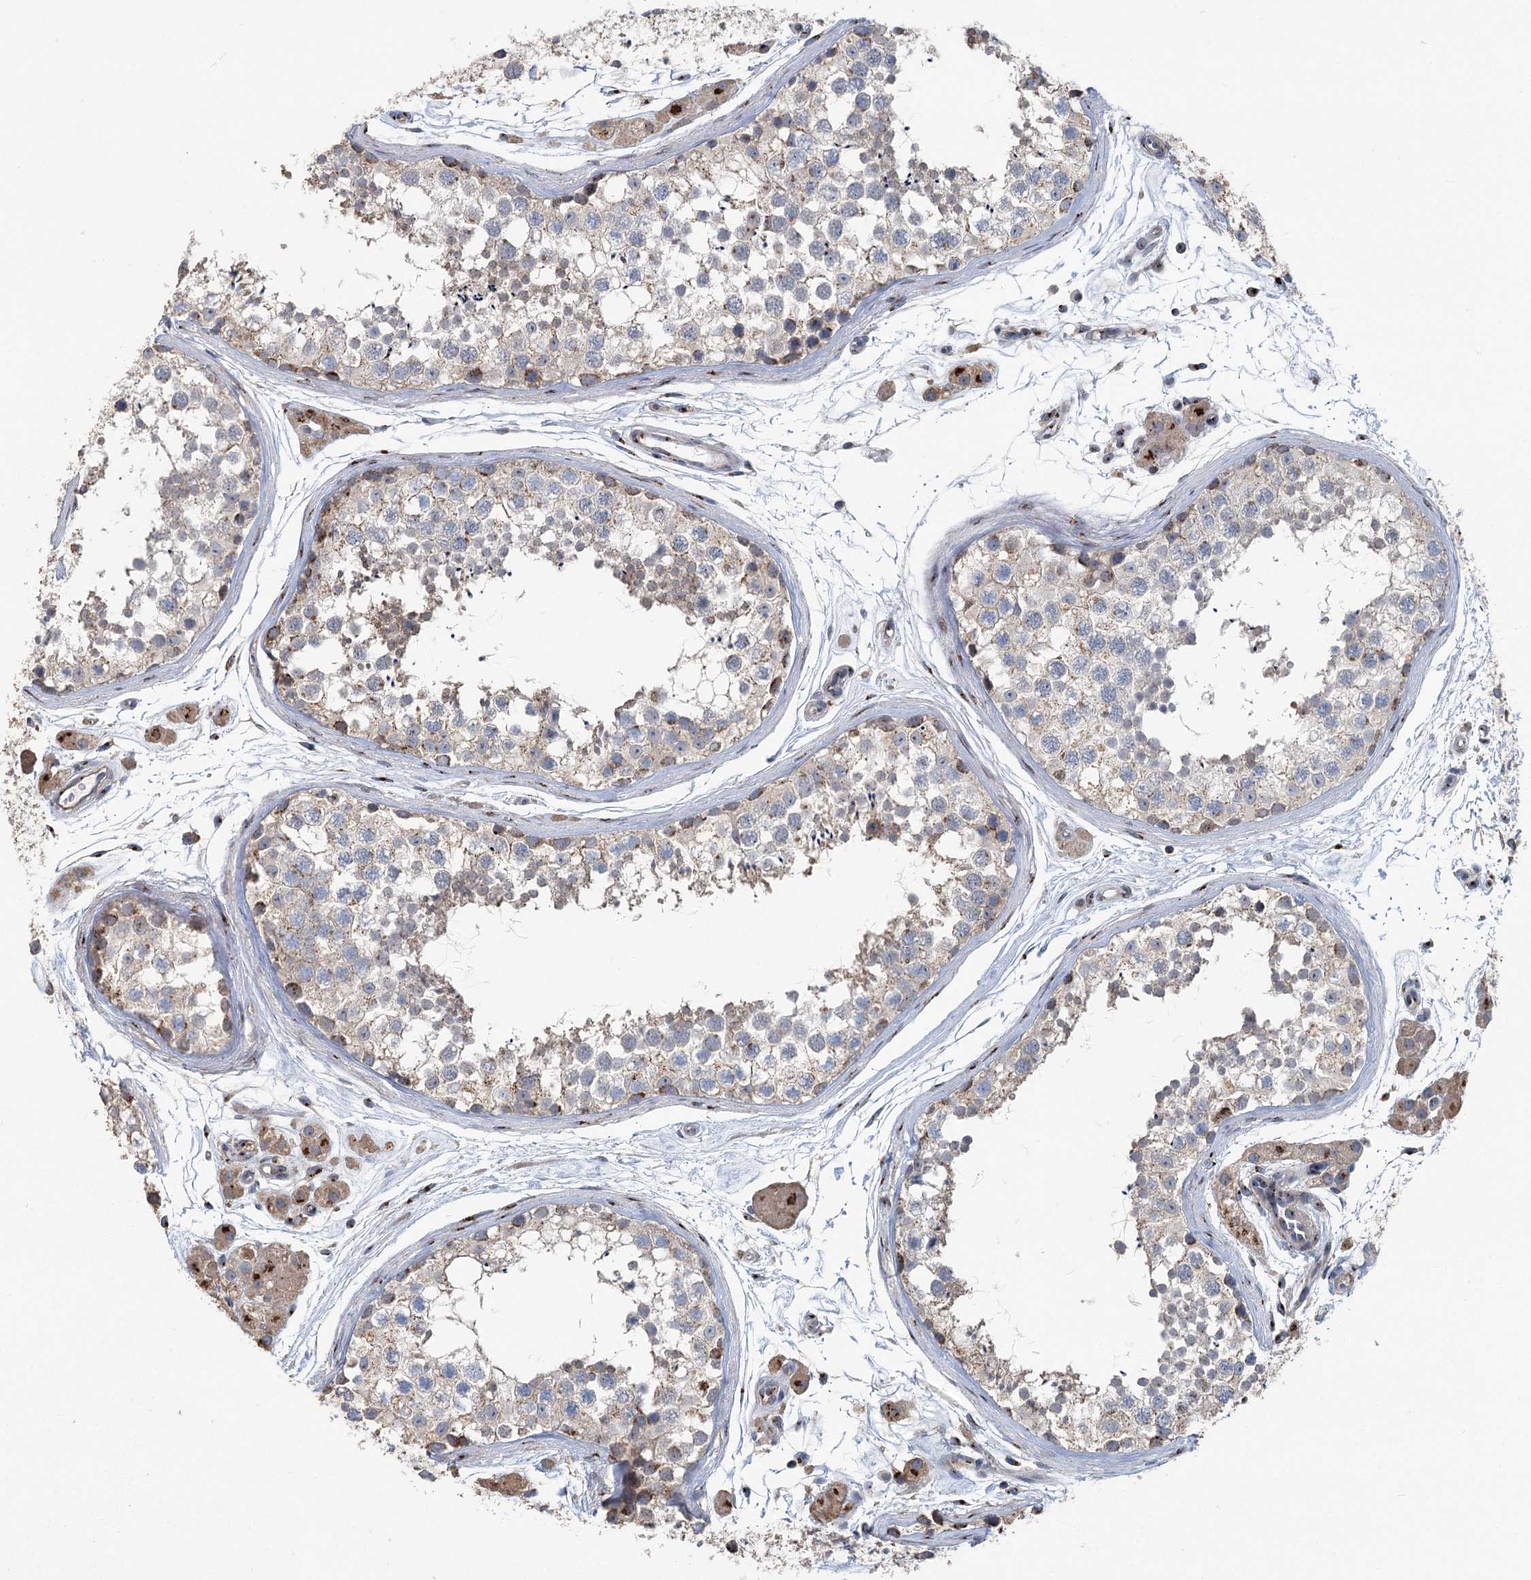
{"staining": {"intensity": "weak", "quantity": "25%-75%", "location": "cytoplasmic/membranous"}, "tissue": "testis", "cell_type": "Cells in seminiferous ducts", "image_type": "normal", "snomed": [{"axis": "morphology", "description": "Normal tissue, NOS"}, {"axis": "topography", "description": "Testis"}], "caption": "Protein positivity by immunohistochemistry shows weak cytoplasmic/membranous expression in approximately 25%-75% of cells in seminiferous ducts in unremarkable testis. The staining was performed using DAB, with brown indicating positive protein expression. Nuclei are stained blue with hematoxylin.", "gene": "ITIH5", "patient": {"sex": "male", "age": 56}}